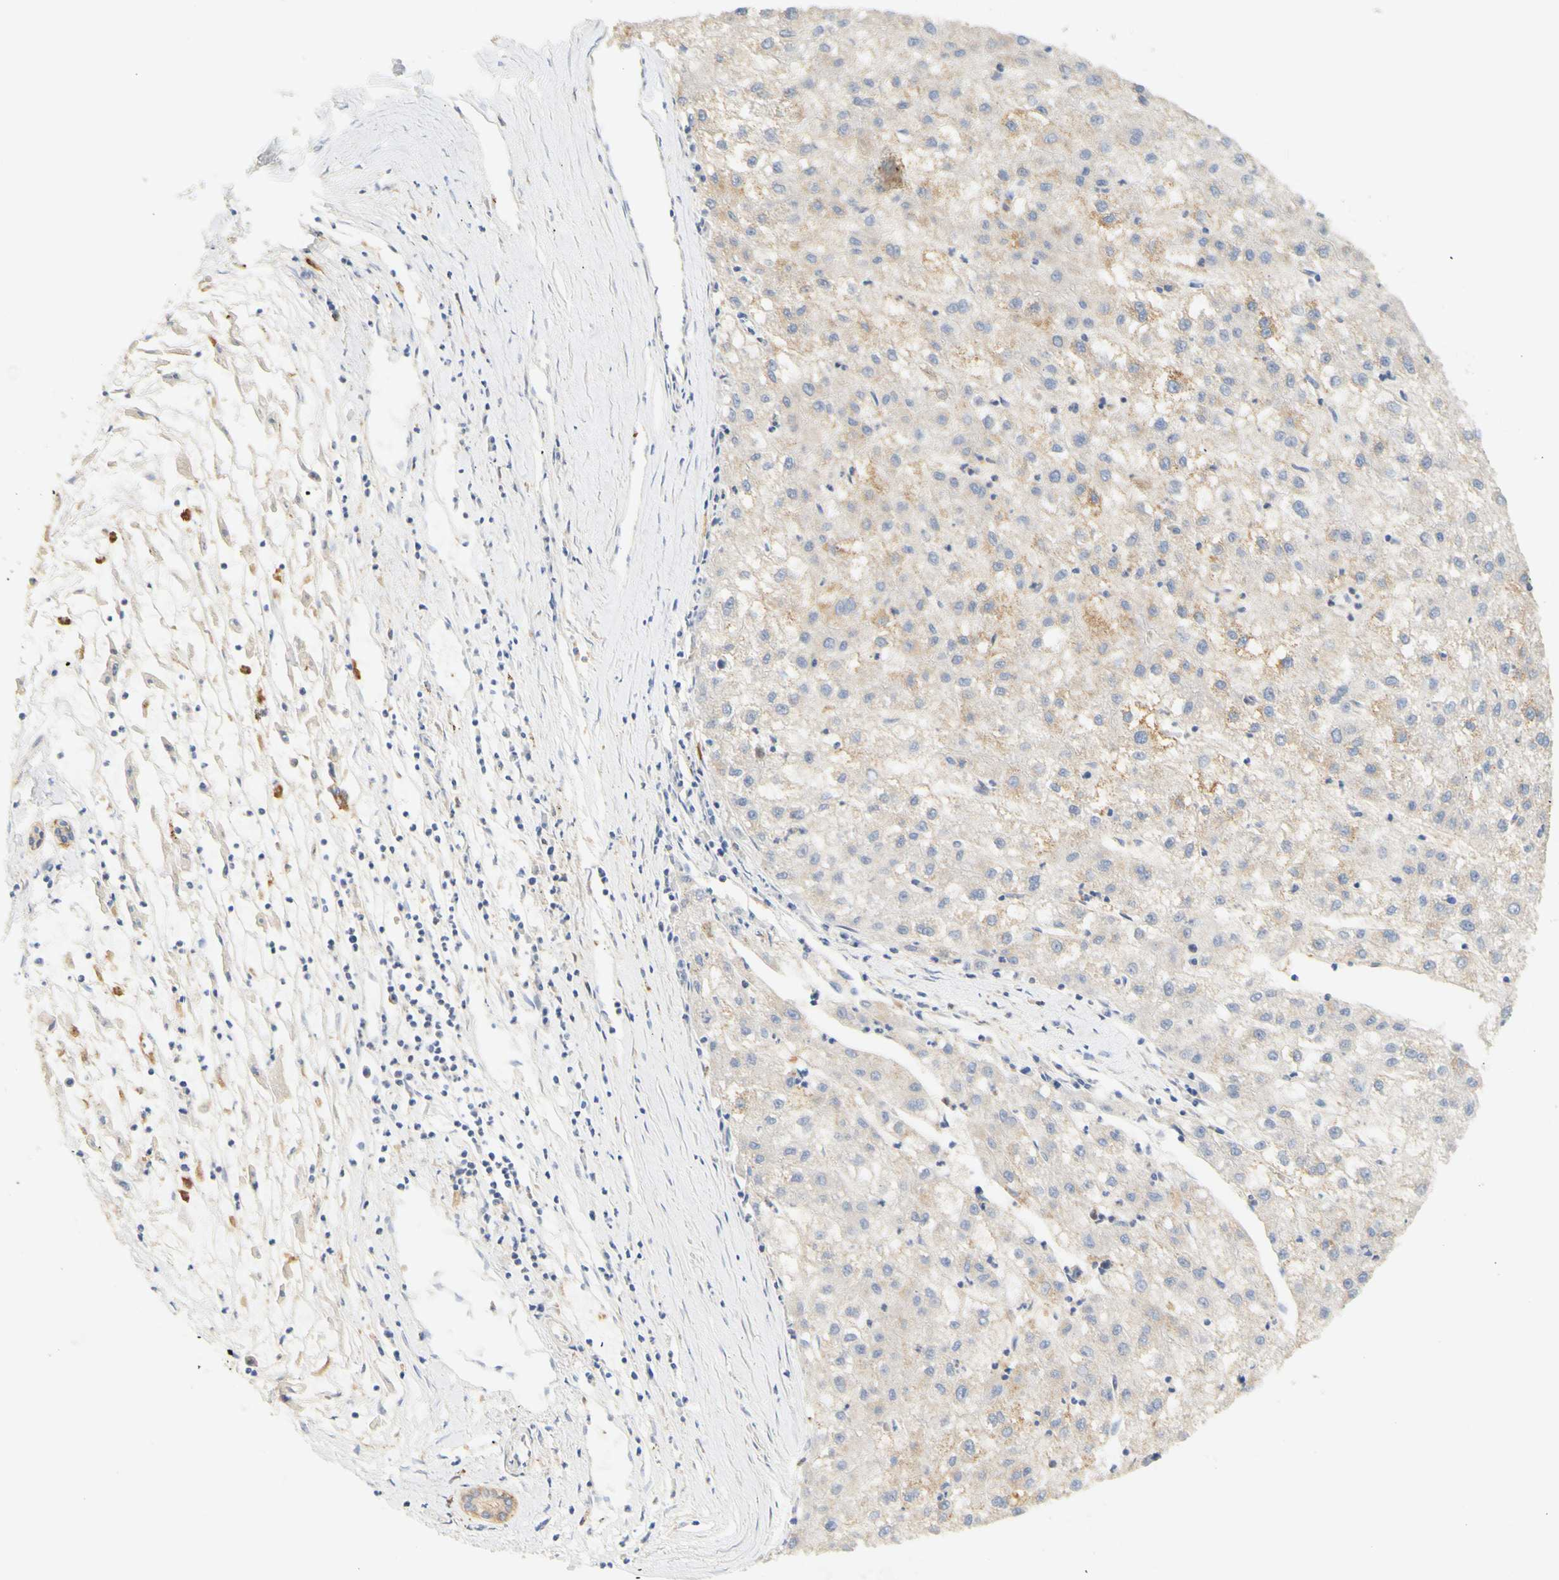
{"staining": {"intensity": "weak", "quantity": "<25%", "location": "cytoplasmic/membranous"}, "tissue": "liver cancer", "cell_type": "Tumor cells", "image_type": "cancer", "snomed": [{"axis": "morphology", "description": "Carcinoma, Hepatocellular, NOS"}, {"axis": "topography", "description": "Liver"}], "caption": "Tumor cells are negative for protein expression in human liver hepatocellular carcinoma.", "gene": "PCDH7", "patient": {"sex": "male", "age": 72}}